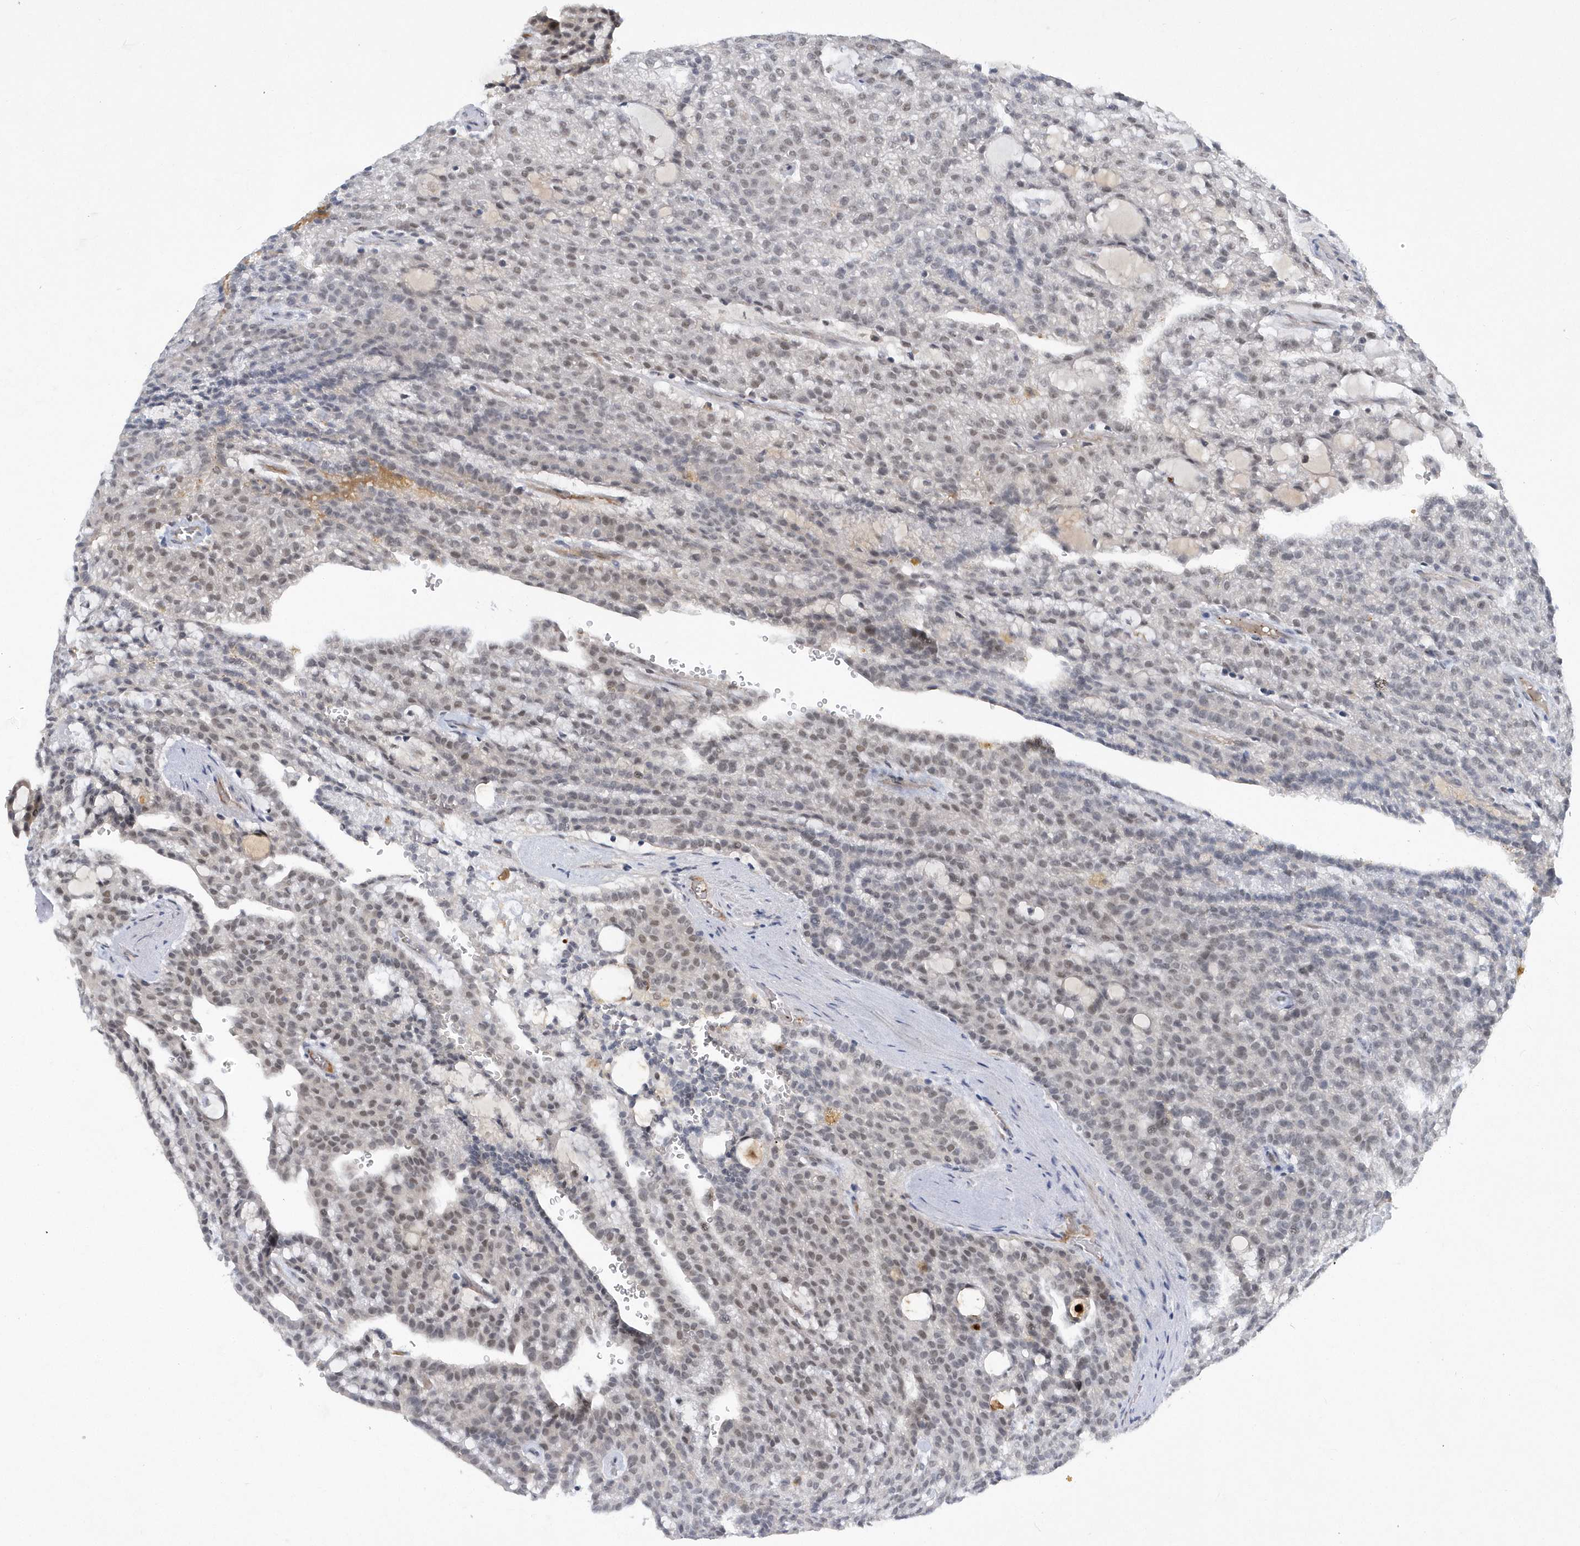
{"staining": {"intensity": "weak", "quantity": "25%-75%", "location": "nuclear"}, "tissue": "renal cancer", "cell_type": "Tumor cells", "image_type": "cancer", "snomed": [{"axis": "morphology", "description": "Adenocarcinoma, NOS"}, {"axis": "topography", "description": "Kidney"}], "caption": "This image reveals IHC staining of human adenocarcinoma (renal), with low weak nuclear expression in about 25%-75% of tumor cells.", "gene": "FAM217A", "patient": {"sex": "male", "age": 63}}